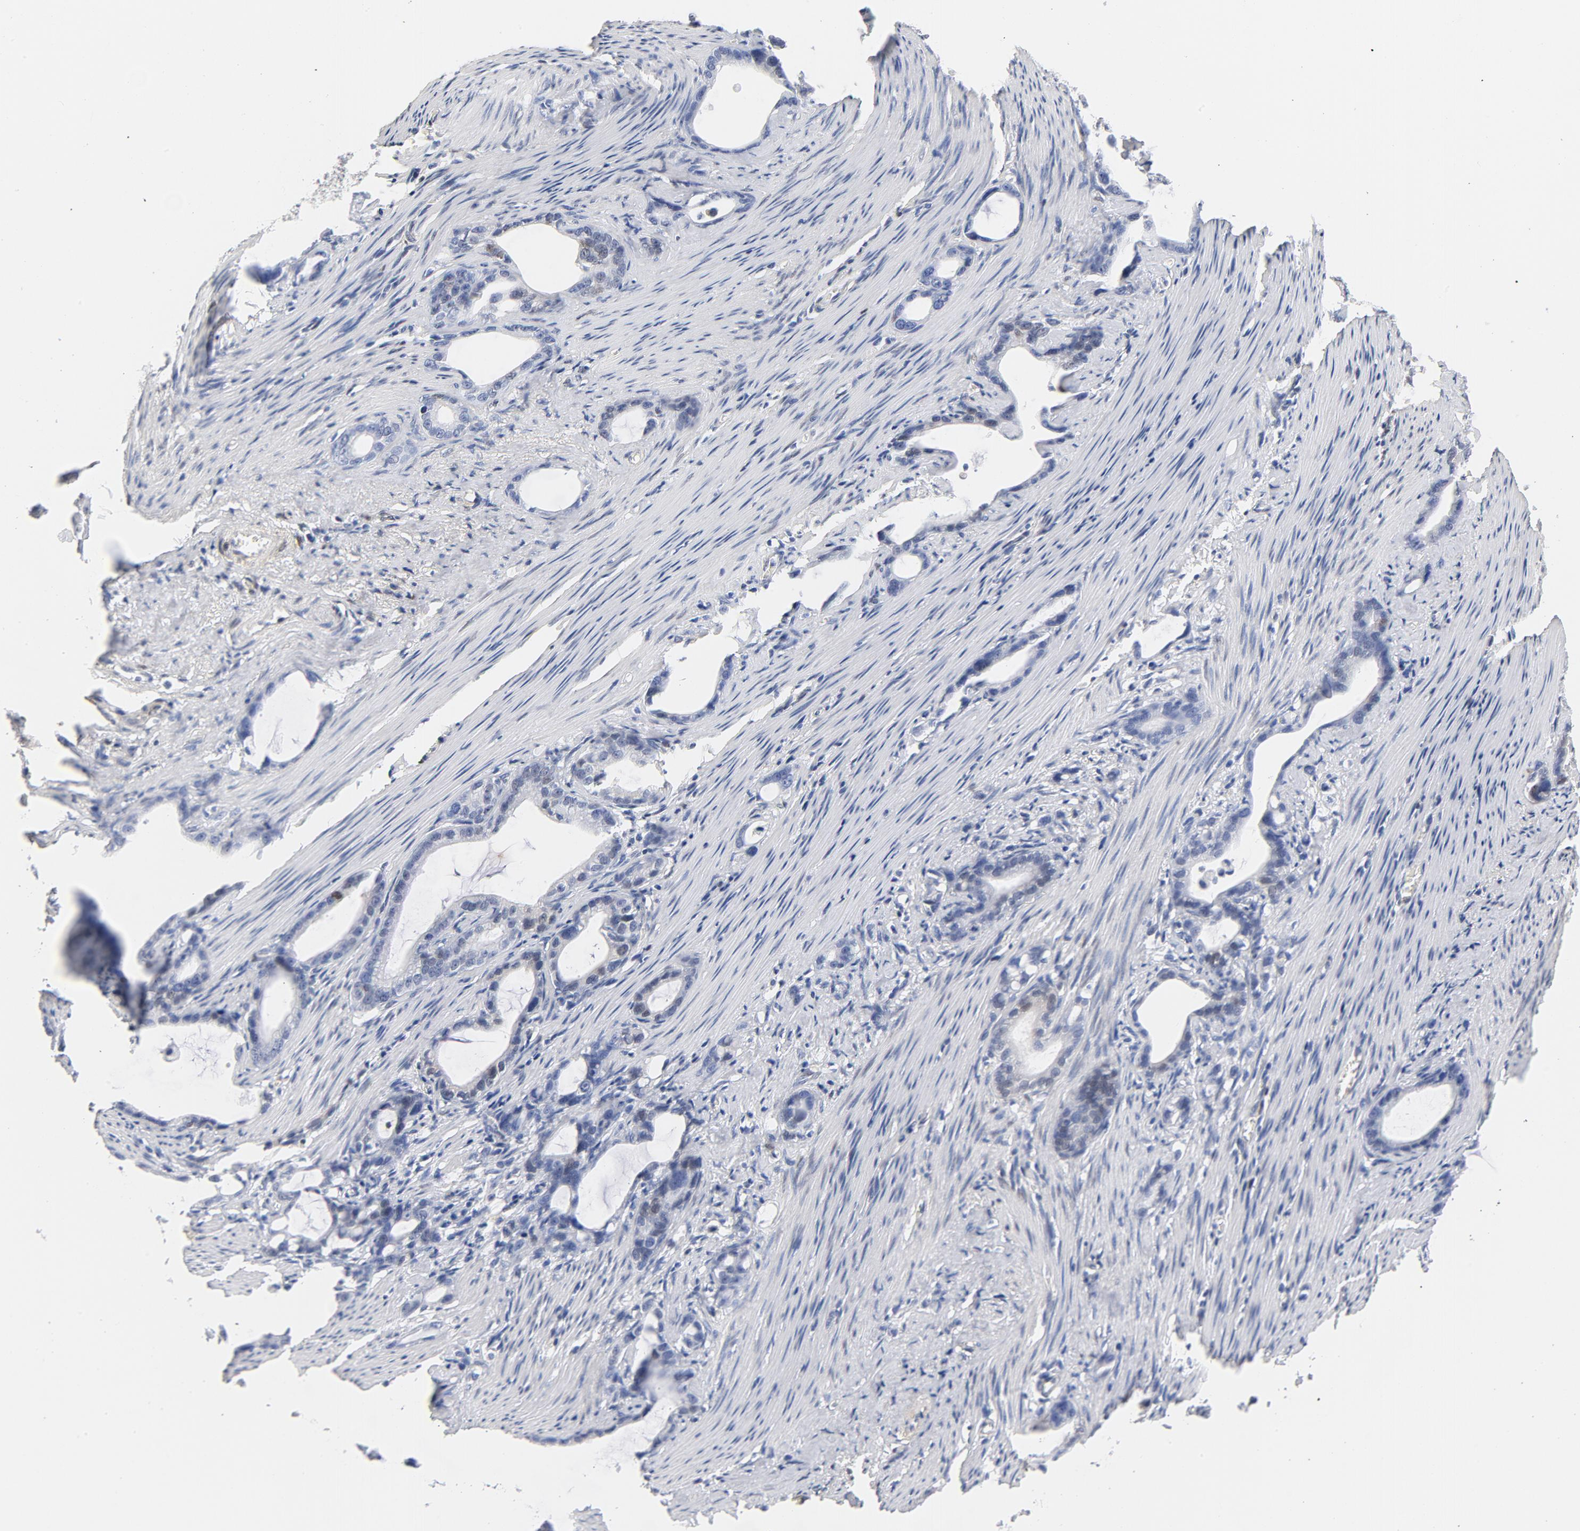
{"staining": {"intensity": "negative", "quantity": "none", "location": "none"}, "tissue": "stomach cancer", "cell_type": "Tumor cells", "image_type": "cancer", "snomed": [{"axis": "morphology", "description": "Adenocarcinoma, NOS"}, {"axis": "topography", "description": "Stomach"}], "caption": "This micrograph is of stomach adenocarcinoma stained with immunohistochemistry (IHC) to label a protein in brown with the nuclei are counter-stained blue. There is no positivity in tumor cells.", "gene": "CDKN1B", "patient": {"sex": "female", "age": 75}}